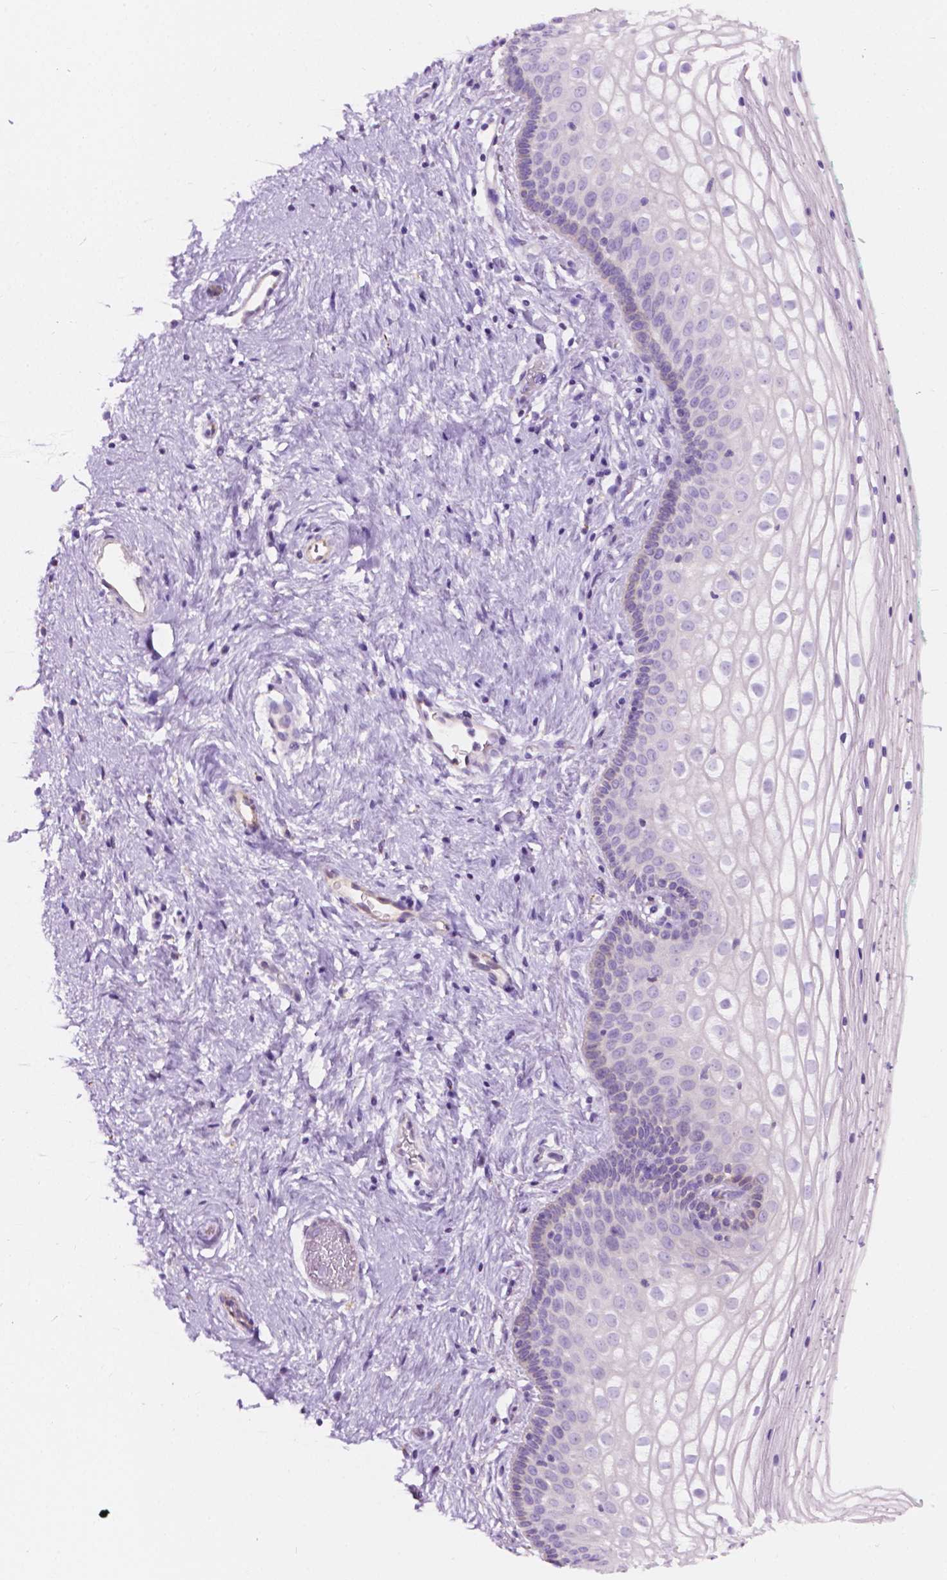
{"staining": {"intensity": "negative", "quantity": "none", "location": "none"}, "tissue": "vagina", "cell_type": "Squamous epithelial cells", "image_type": "normal", "snomed": [{"axis": "morphology", "description": "Normal tissue, NOS"}, {"axis": "topography", "description": "Vagina"}], "caption": "Photomicrograph shows no protein positivity in squamous epithelial cells of unremarkable vagina. (Brightfield microscopy of DAB (3,3'-diaminobenzidine) immunohistochemistry at high magnification).", "gene": "NOS1AP", "patient": {"sex": "female", "age": 36}}